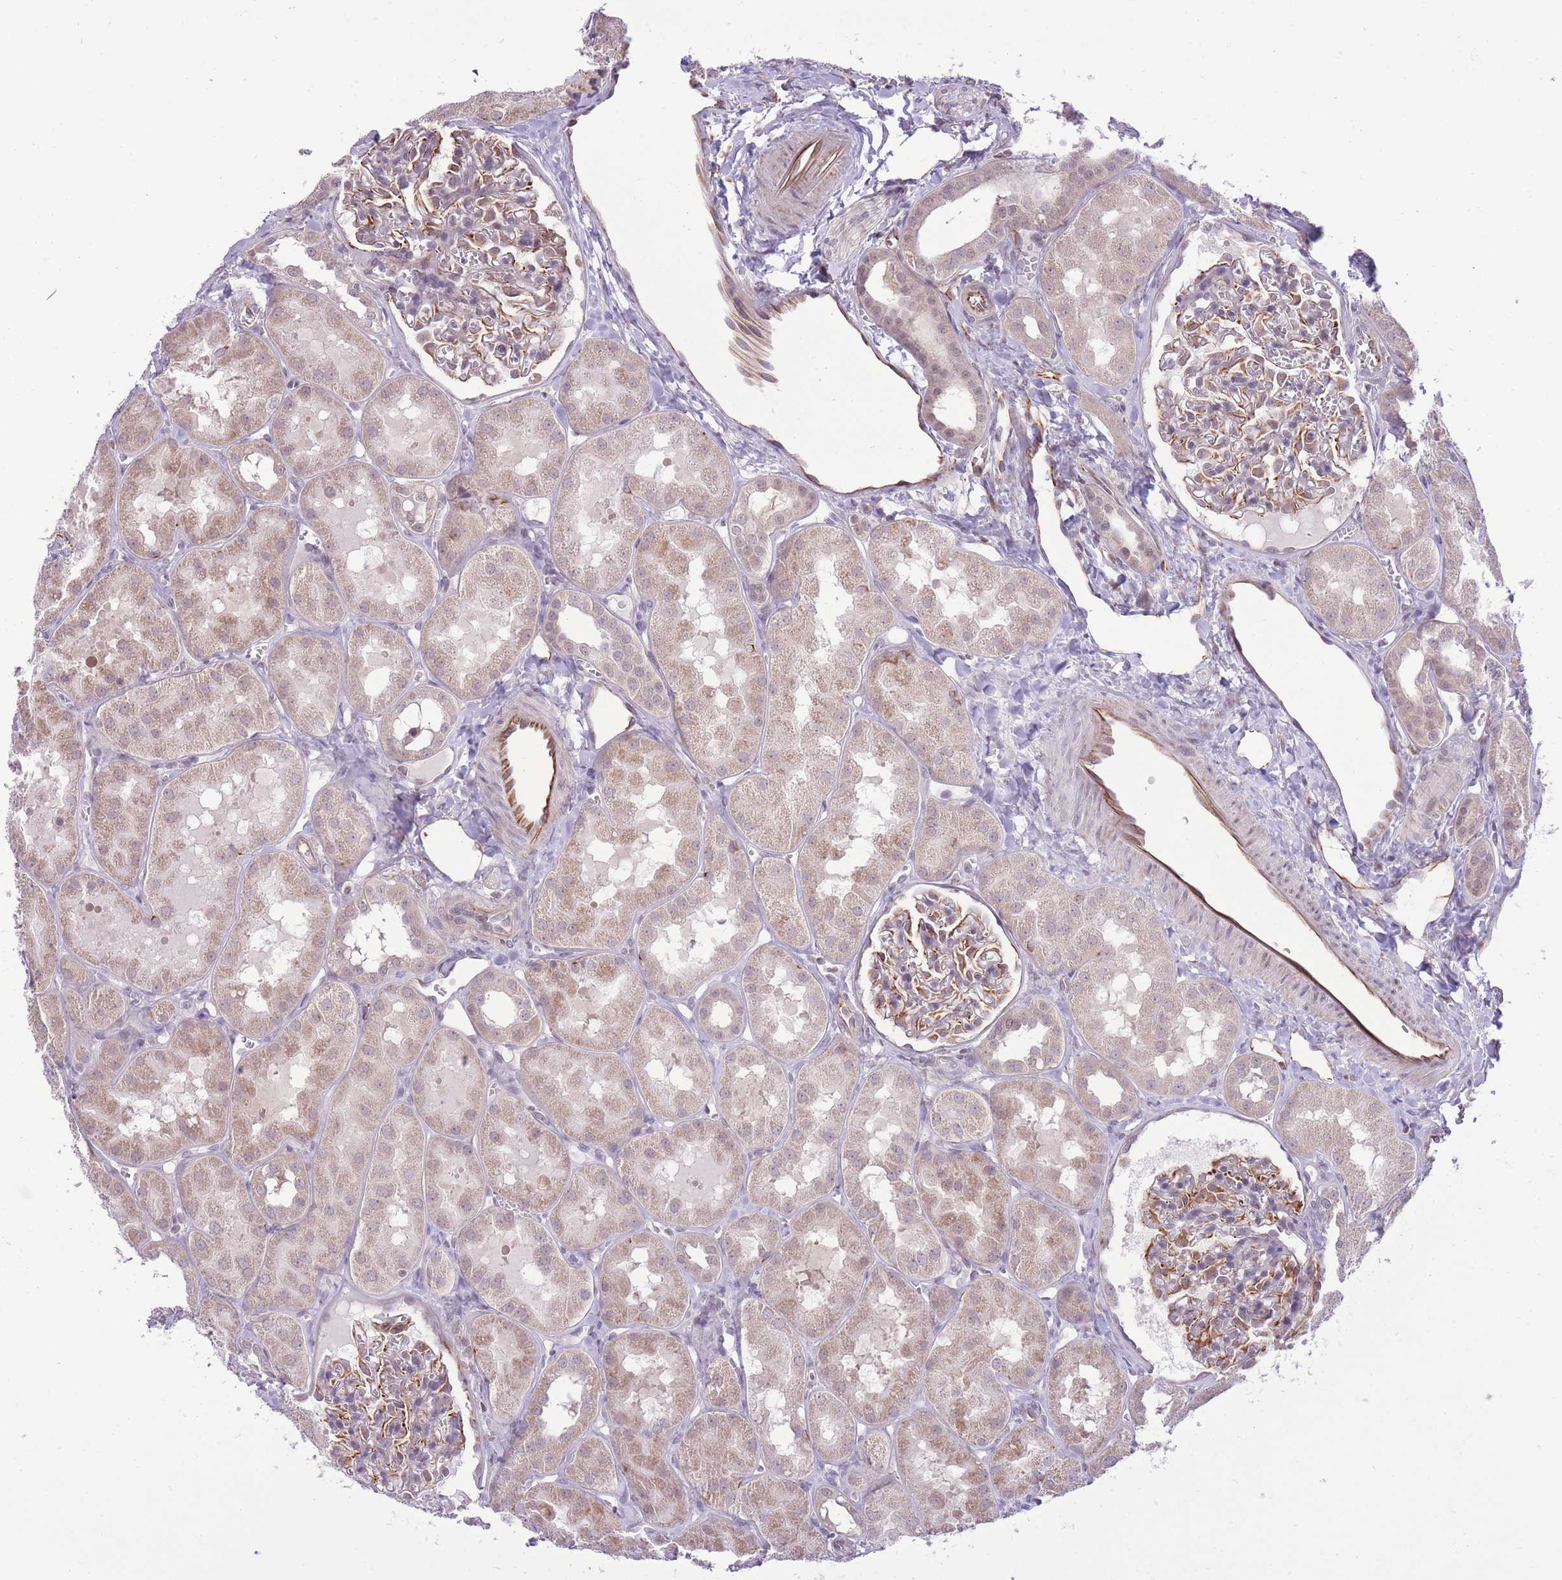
{"staining": {"intensity": "moderate", "quantity": "<25%", "location": "cytoplasmic/membranous"}, "tissue": "kidney", "cell_type": "Cells in glomeruli", "image_type": "normal", "snomed": [{"axis": "morphology", "description": "Normal tissue, NOS"}, {"axis": "topography", "description": "Kidney"}, {"axis": "topography", "description": "Urinary bladder"}], "caption": "A micrograph of kidney stained for a protein demonstrates moderate cytoplasmic/membranous brown staining in cells in glomeruli. Nuclei are stained in blue.", "gene": "ELL", "patient": {"sex": "male", "age": 16}}